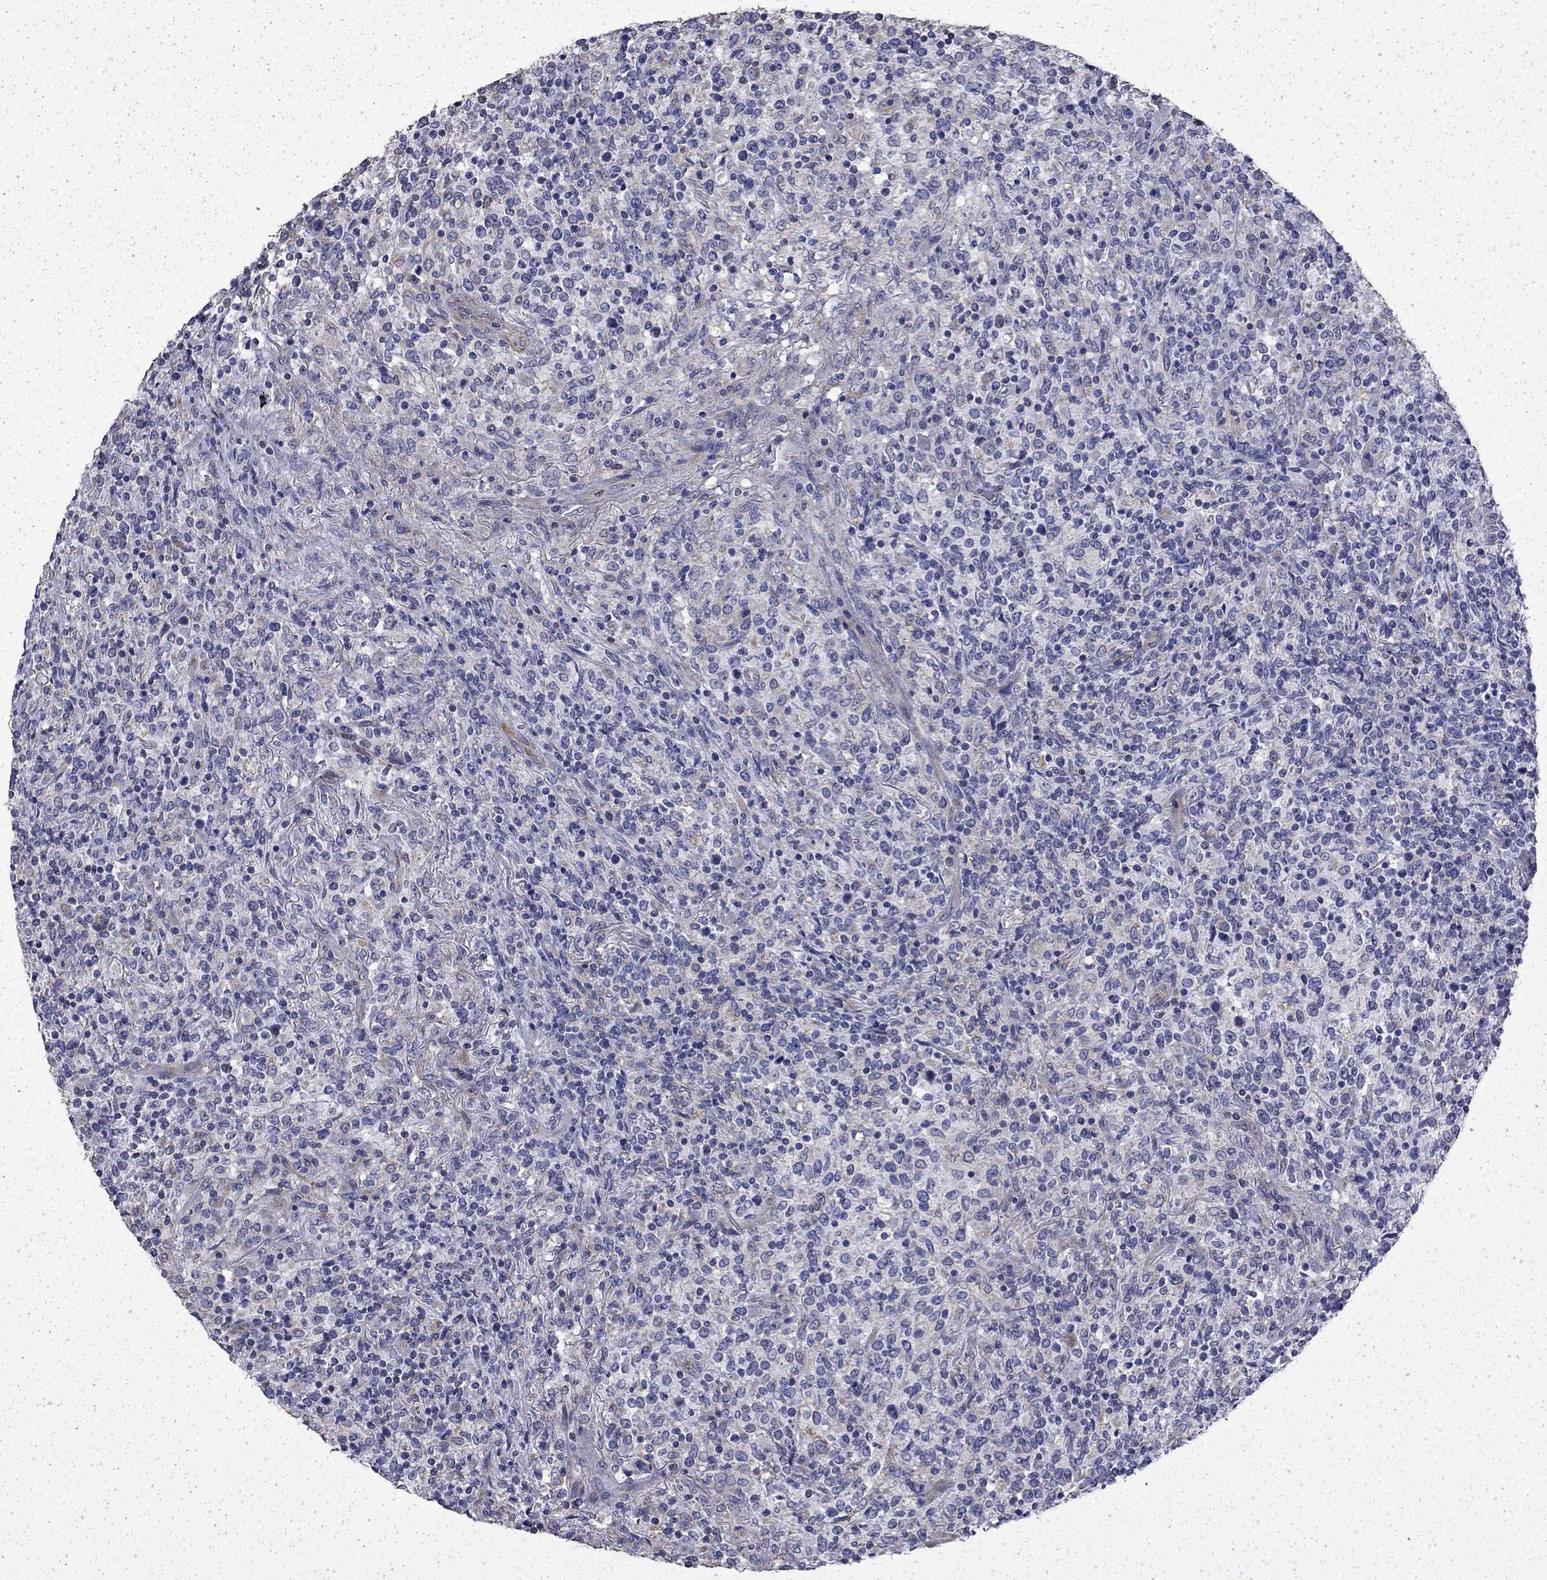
{"staining": {"intensity": "negative", "quantity": "none", "location": "none"}, "tissue": "lymphoma", "cell_type": "Tumor cells", "image_type": "cancer", "snomed": [{"axis": "morphology", "description": "Malignant lymphoma, non-Hodgkin's type, High grade"}, {"axis": "topography", "description": "Lung"}], "caption": "Protein analysis of lymphoma shows no significant staining in tumor cells.", "gene": "DTNA", "patient": {"sex": "male", "age": 79}}